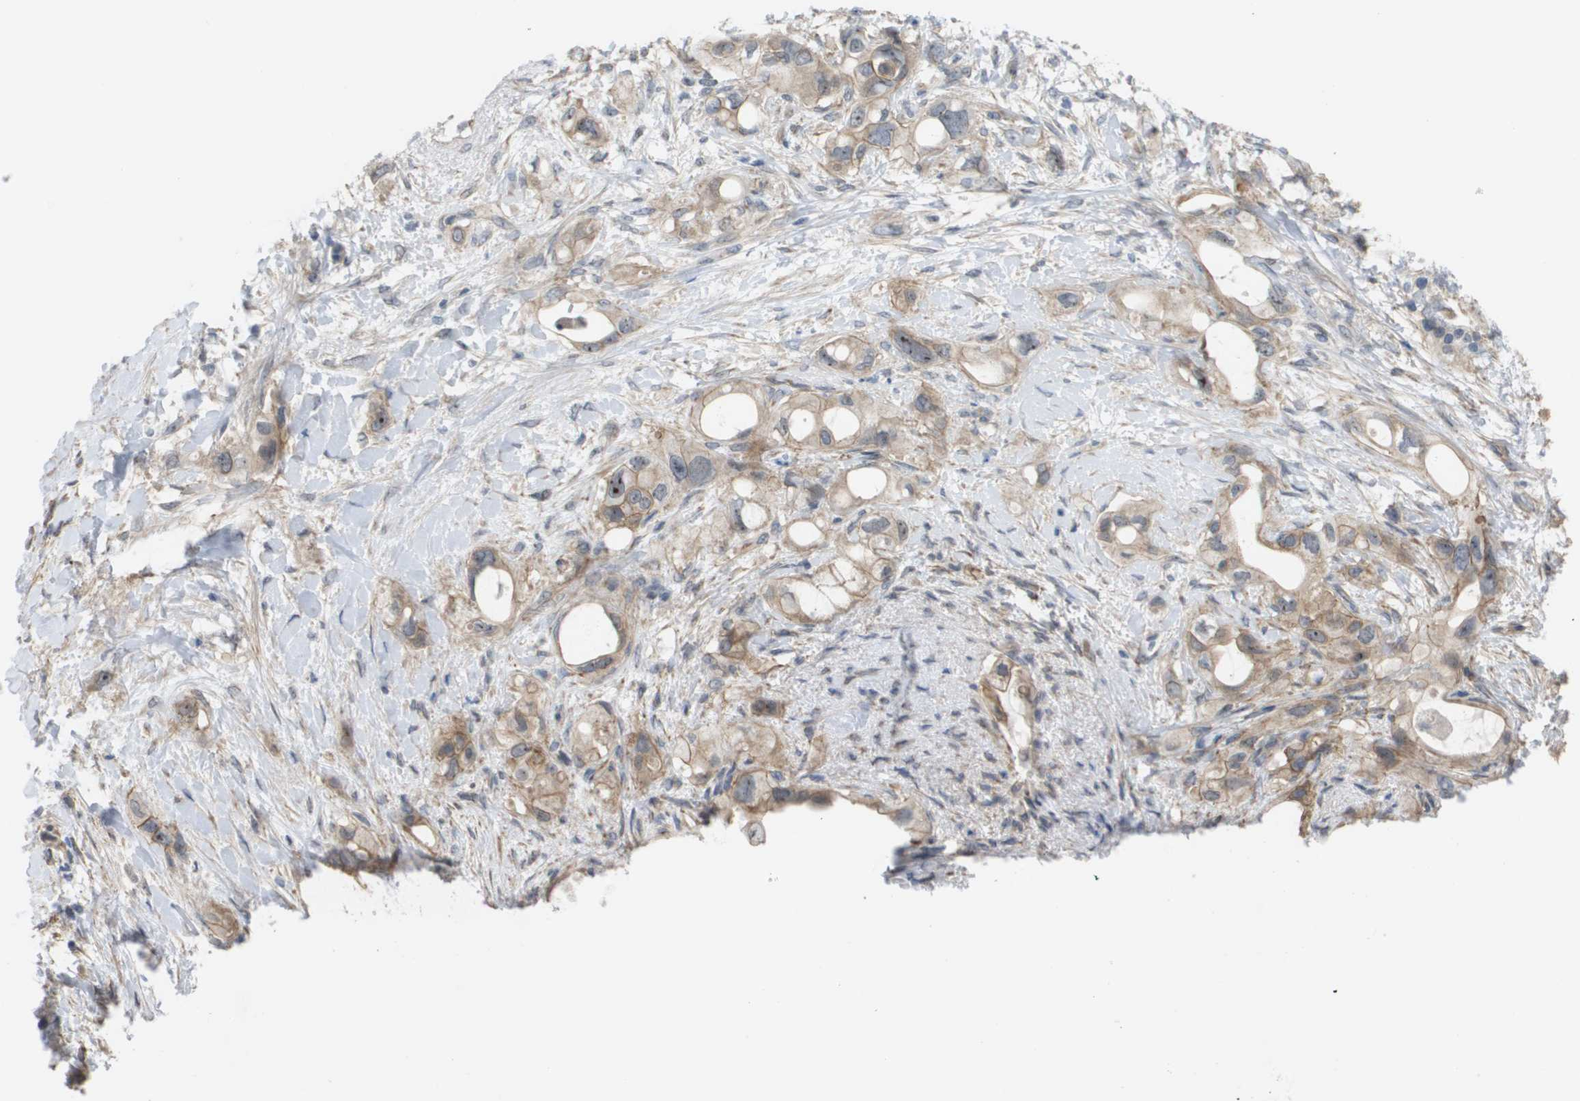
{"staining": {"intensity": "weak", "quantity": ">75%", "location": "cytoplasmic/membranous"}, "tissue": "pancreatic cancer", "cell_type": "Tumor cells", "image_type": "cancer", "snomed": [{"axis": "morphology", "description": "Adenocarcinoma, NOS"}, {"axis": "topography", "description": "Pancreas"}], "caption": "The histopathology image exhibits a brown stain indicating the presence of a protein in the cytoplasmic/membranous of tumor cells in pancreatic adenocarcinoma.", "gene": "MTARC2", "patient": {"sex": "female", "age": 56}}